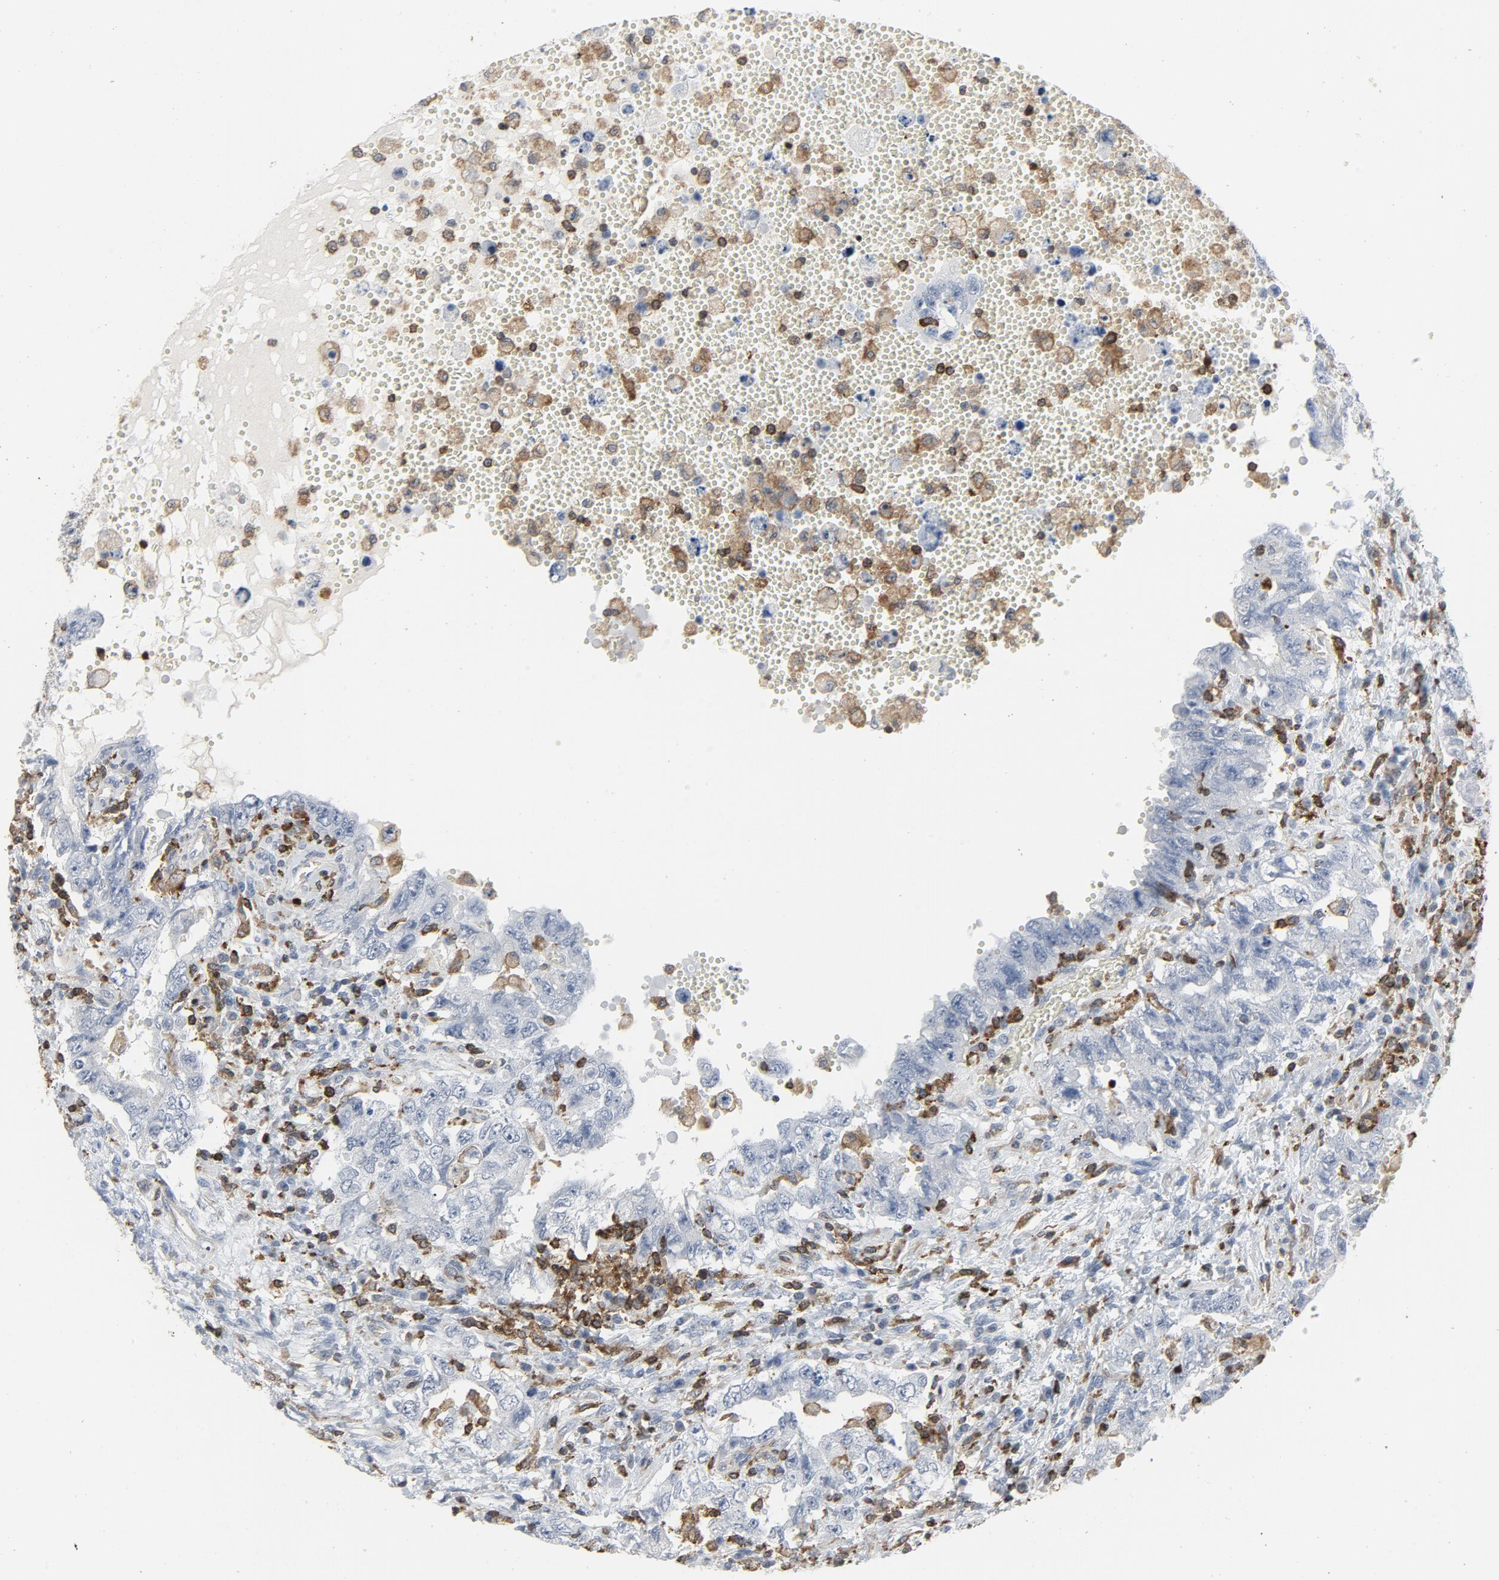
{"staining": {"intensity": "negative", "quantity": "none", "location": "none"}, "tissue": "testis cancer", "cell_type": "Tumor cells", "image_type": "cancer", "snomed": [{"axis": "morphology", "description": "Carcinoma, Embryonal, NOS"}, {"axis": "topography", "description": "Testis"}], "caption": "Immunohistochemistry of testis embryonal carcinoma shows no positivity in tumor cells. (Immunohistochemistry, brightfield microscopy, high magnification).", "gene": "LCP2", "patient": {"sex": "male", "age": 26}}